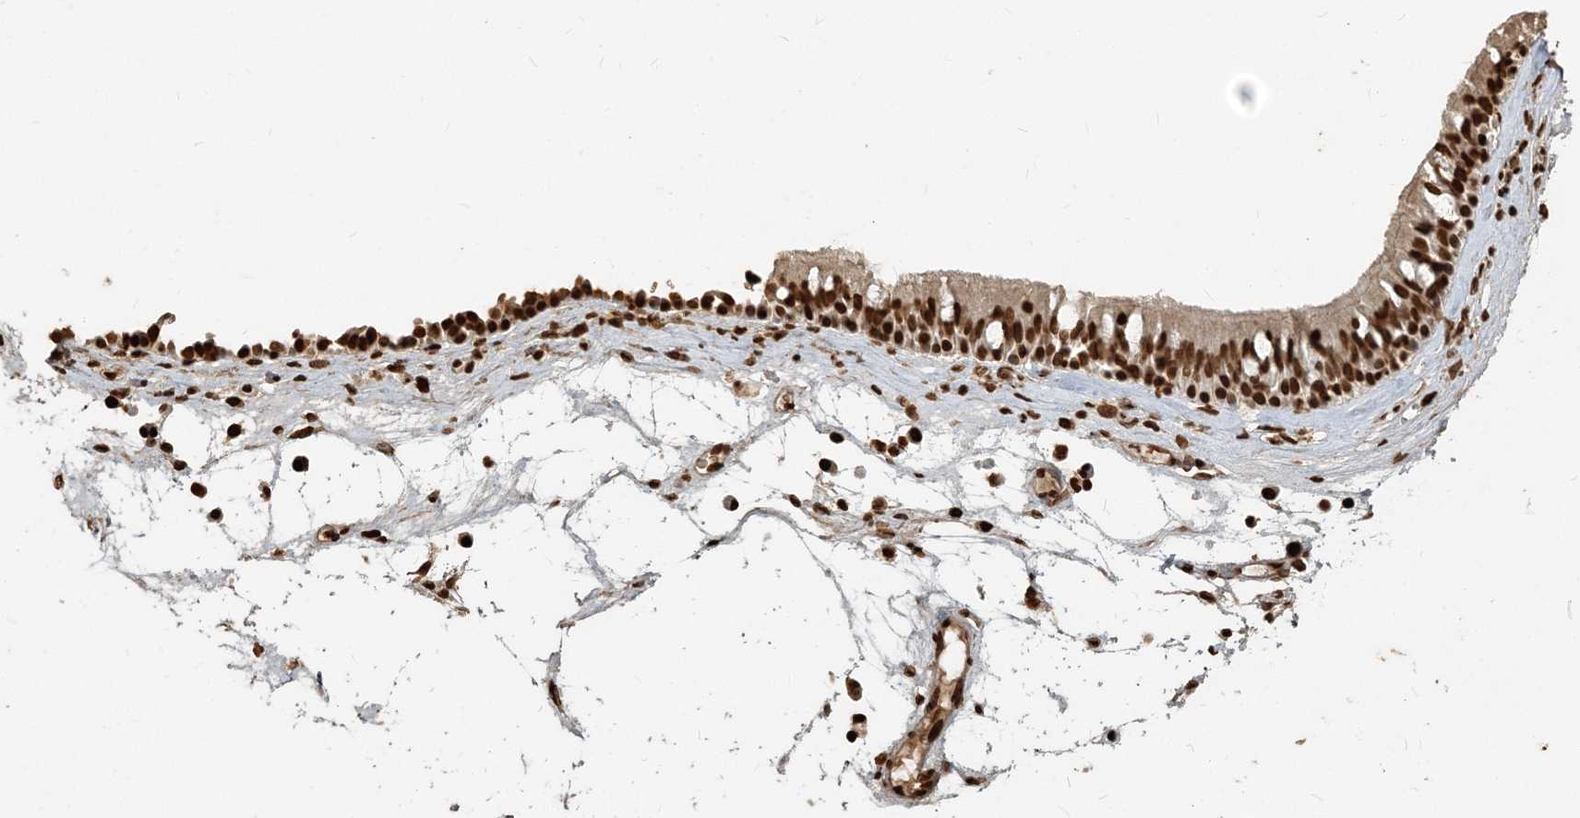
{"staining": {"intensity": "strong", "quantity": ">75%", "location": "nuclear"}, "tissue": "nasopharynx", "cell_type": "Respiratory epithelial cells", "image_type": "normal", "snomed": [{"axis": "morphology", "description": "Normal tissue, NOS"}, {"axis": "morphology", "description": "Inflammation, NOS"}, {"axis": "morphology", "description": "Malignant melanoma, Metastatic site"}, {"axis": "topography", "description": "Nasopharynx"}], "caption": "Protein staining displays strong nuclear staining in about >75% of respiratory epithelial cells in unremarkable nasopharynx.", "gene": "H3", "patient": {"sex": "male", "age": 70}}